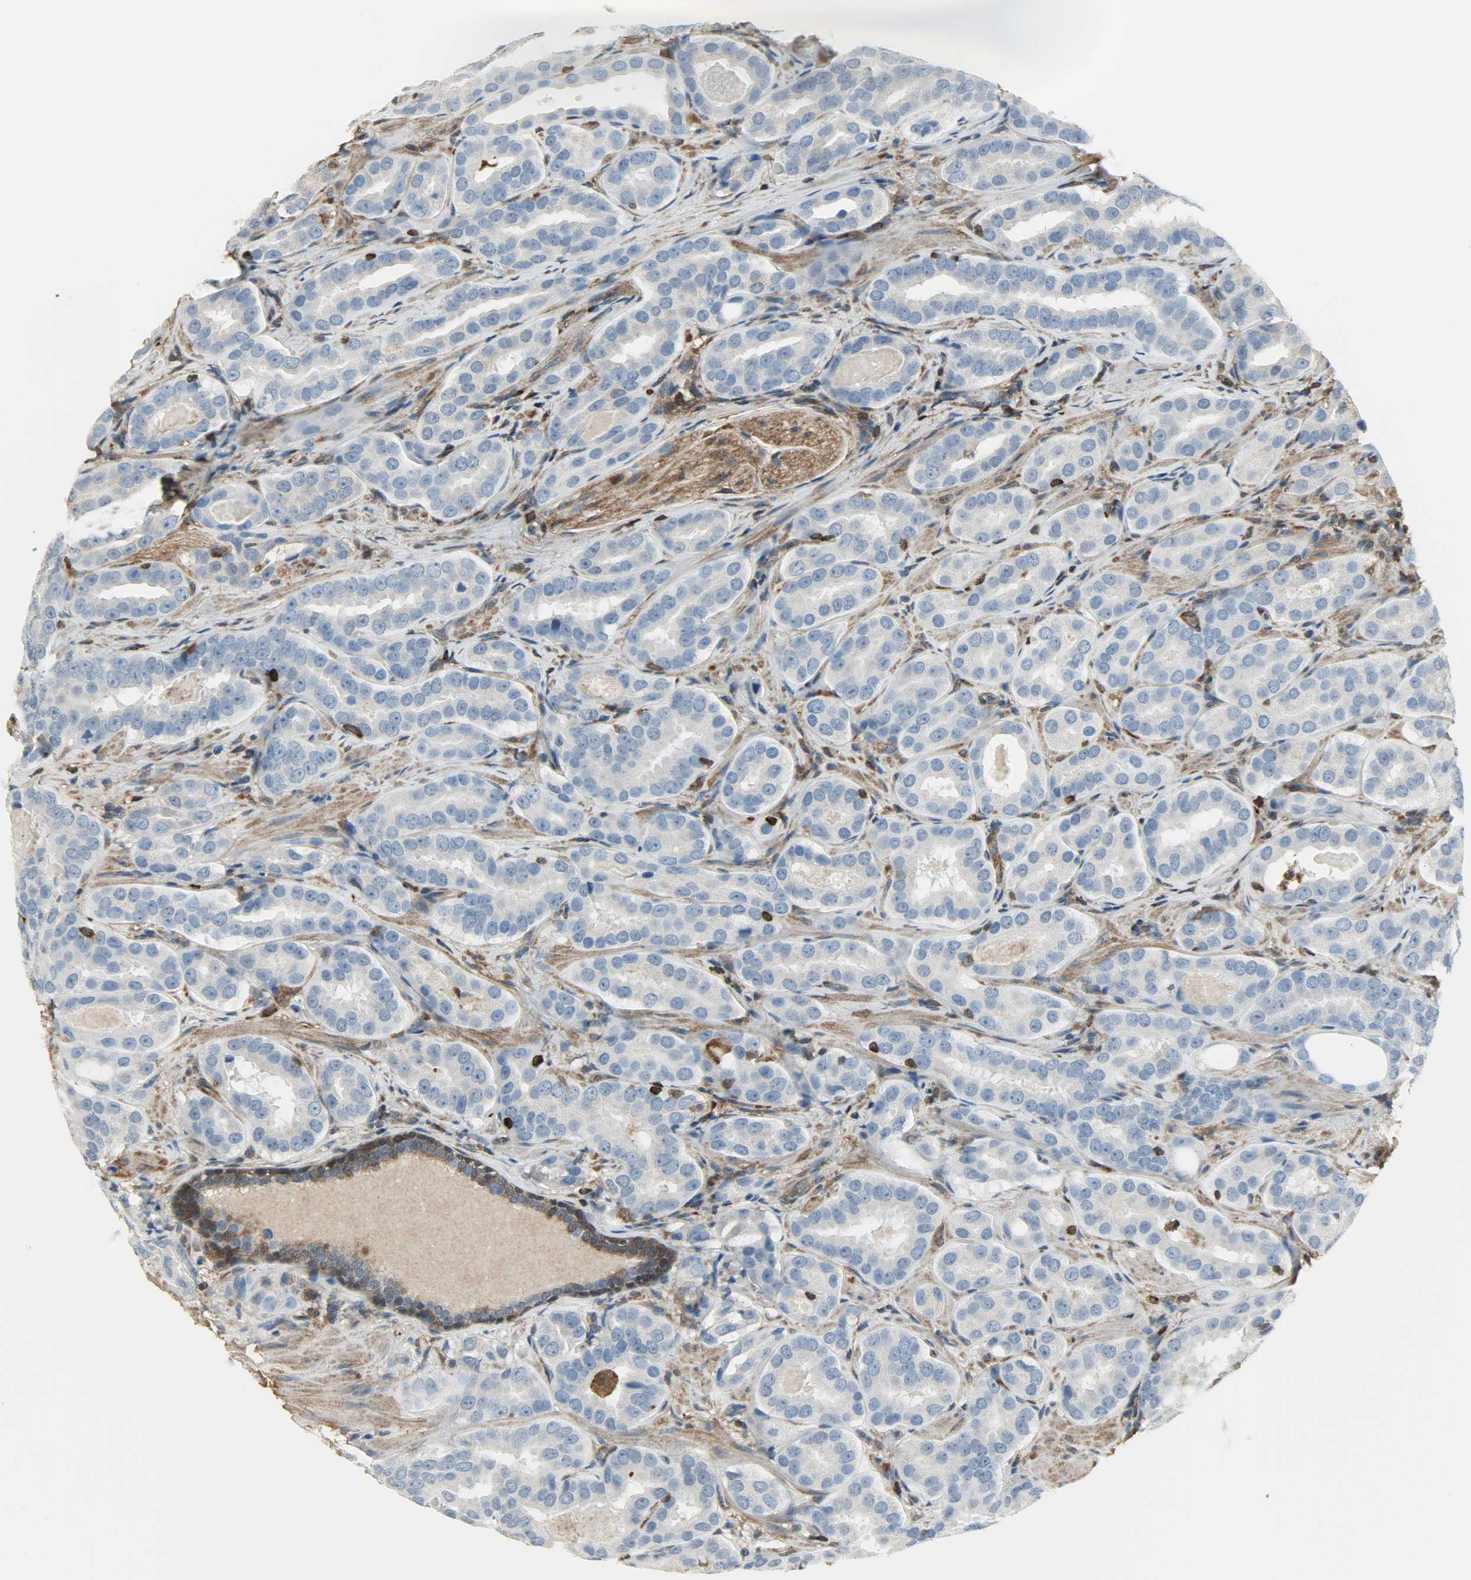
{"staining": {"intensity": "negative", "quantity": "none", "location": "none"}, "tissue": "prostate cancer", "cell_type": "Tumor cells", "image_type": "cancer", "snomed": [{"axis": "morphology", "description": "Adenocarcinoma, Low grade"}, {"axis": "topography", "description": "Prostate"}], "caption": "Immunohistochemistry image of prostate cancer stained for a protein (brown), which displays no positivity in tumor cells.", "gene": "LDHB", "patient": {"sex": "male", "age": 59}}